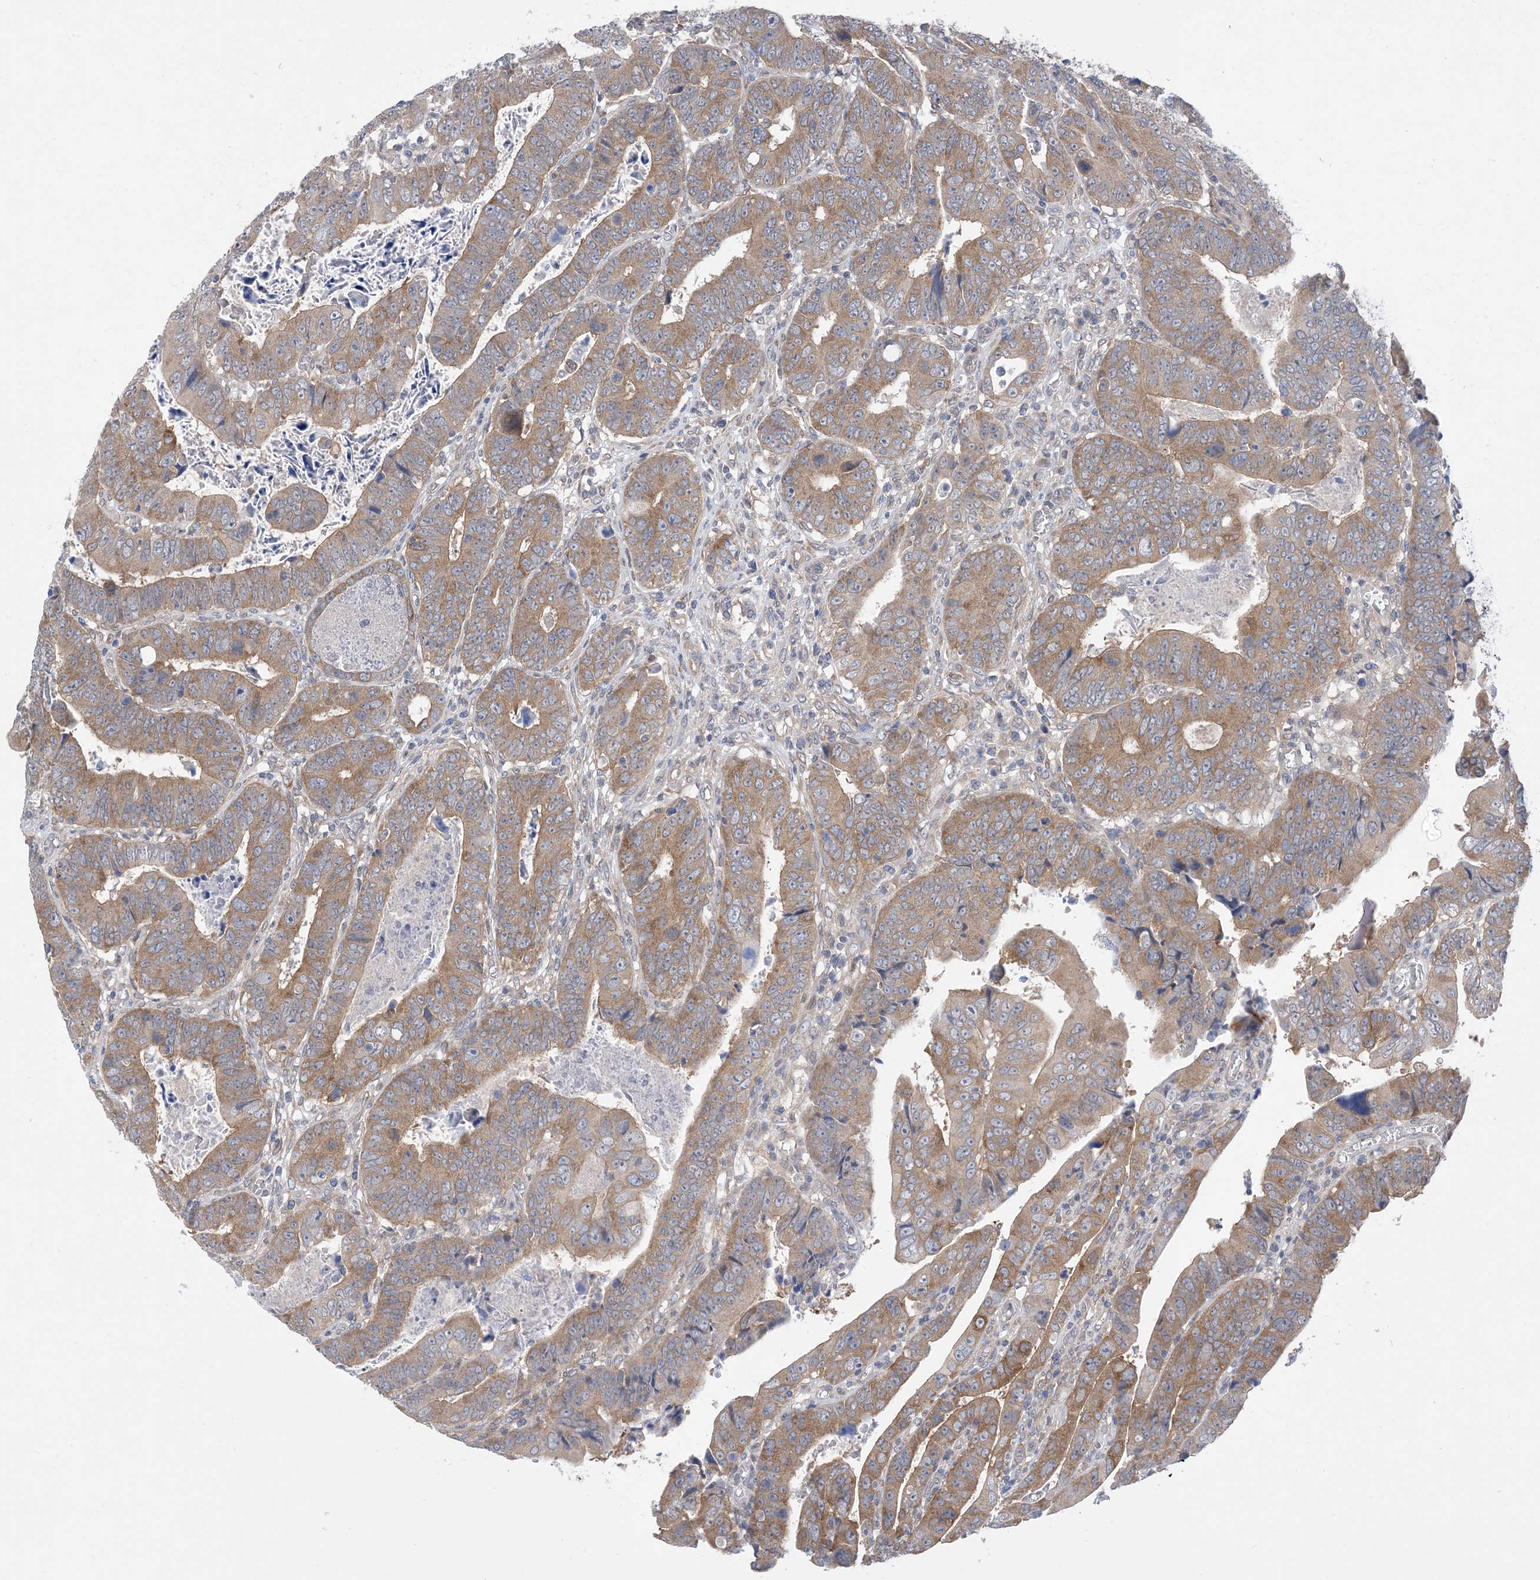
{"staining": {"intensity": "moderate", "quantity": ">75%", "location": "cytoplasmic/membranous"}, "tissue": "colorectal cancer", "cell_type": "Tumor cells", "image_type": "cancer", "snomed": [{"axis": "morphology", "description": "Normal tissue, NOS"}, {"axis": "morphology", "description": "Adenocarcinoma, NOS"}, {"axis": "topography", "description": "Rectum"}], "caption": "Protein analysis of colorectal adenocarcinoma tissue displays moderate cytoplasmic/membranous expression in about >75% of tumor cells.", "gene": "EHBP1", "patient": {"sex": "female", "age": 65}}